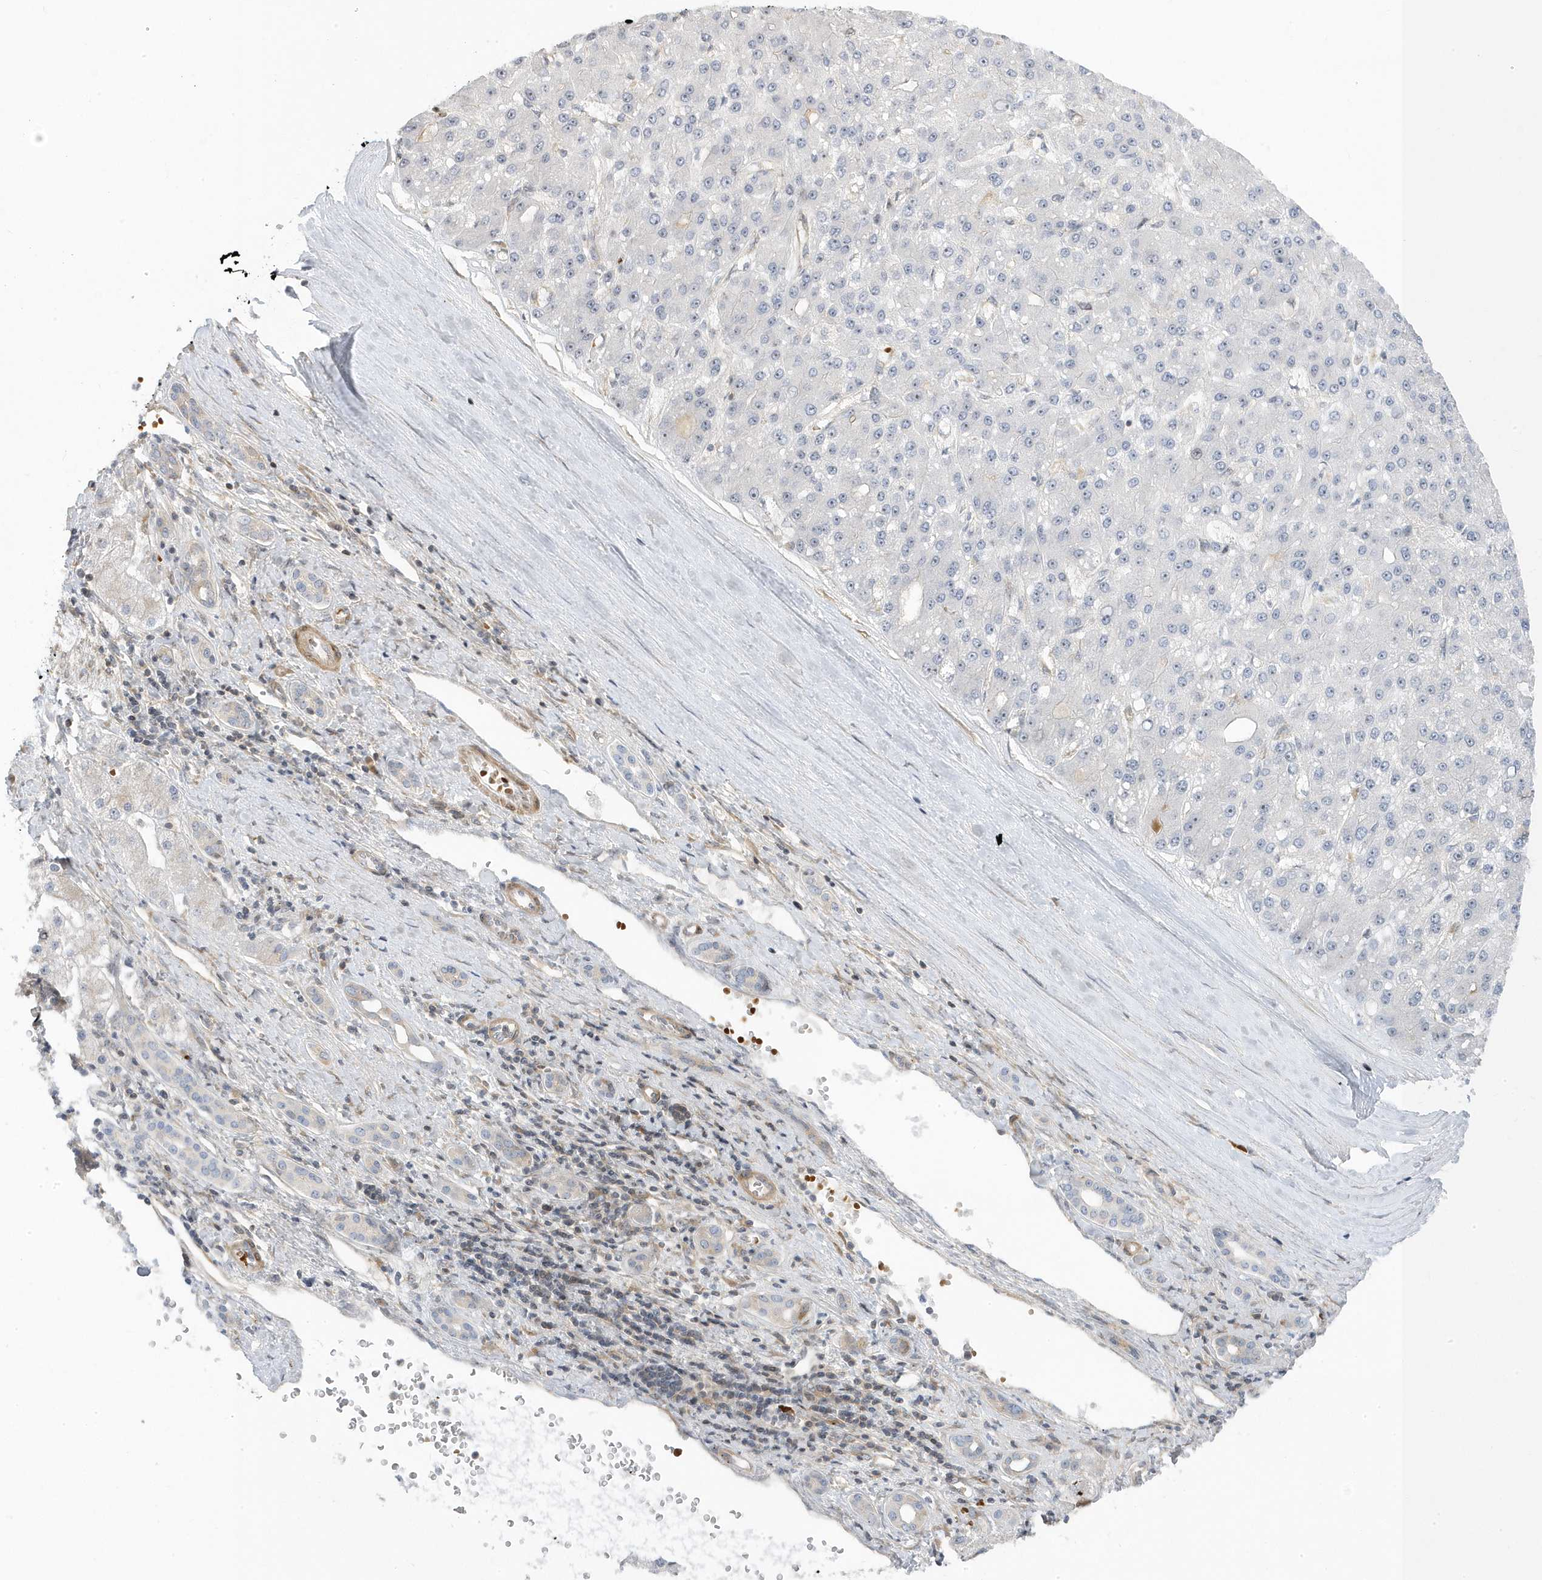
{"staining": {"intensity": "negative", "quantity": "none", "location": "none"}, "tissue": "liver cancer", "cell_type": "Tumor cells", "image_type": "cancer", "snomed": [{"axis": "morphology", "description": "Carcinoma, Hepatocellular, NOS"}, {"axis": "topography", "description": "Liver"}], "caption": "Tumor cells show no significant protein positivity in liver cancer (hepatocellular carcinoma).", "gene": "MAP7D3", "patient": {"sex": "male", "age": 67}}